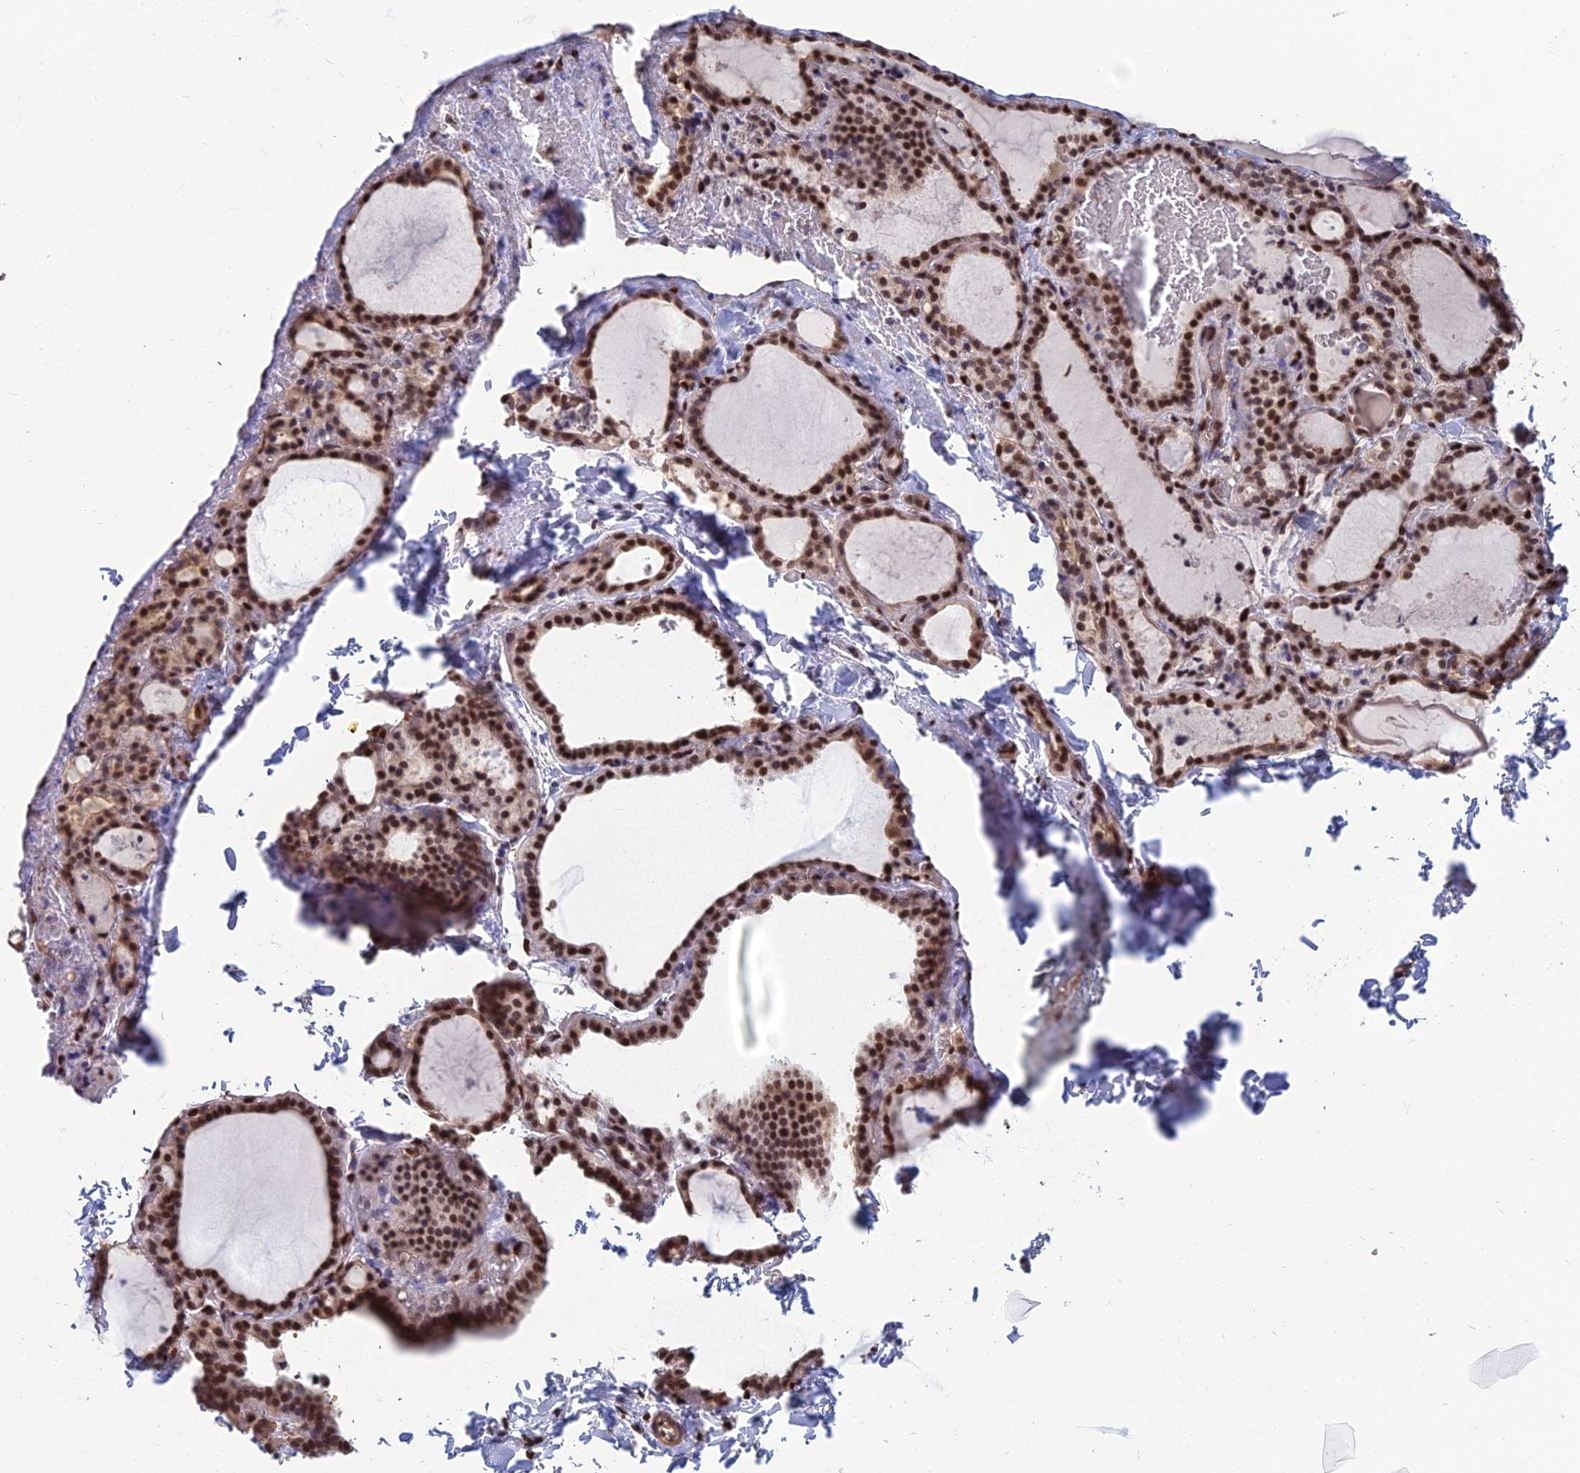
{"staining": {"intensity": "strong", "quantity": ">75%", "location": "nuclear"}, "tissue": "thyroid gland", "cell_type": "Glandular cells", "image_type": "normal", "snomed": [{"axis": "morphology", "description": "Normal tissue, NOS"}, {"axis": "topography", "description": "Thyroid gland"}], "caption": "Immunohistochemistry histopathology image of normal thyroid gland: human thyroid gland stained using immunohistochemistry (IHC) exhibits high levels of strong protein expression localized specifically in the nuclear of glandular cells, appearing as a nuclear brown color.", "gene": "DNPEP", "patient": {"sex": "female", "age": 22}}